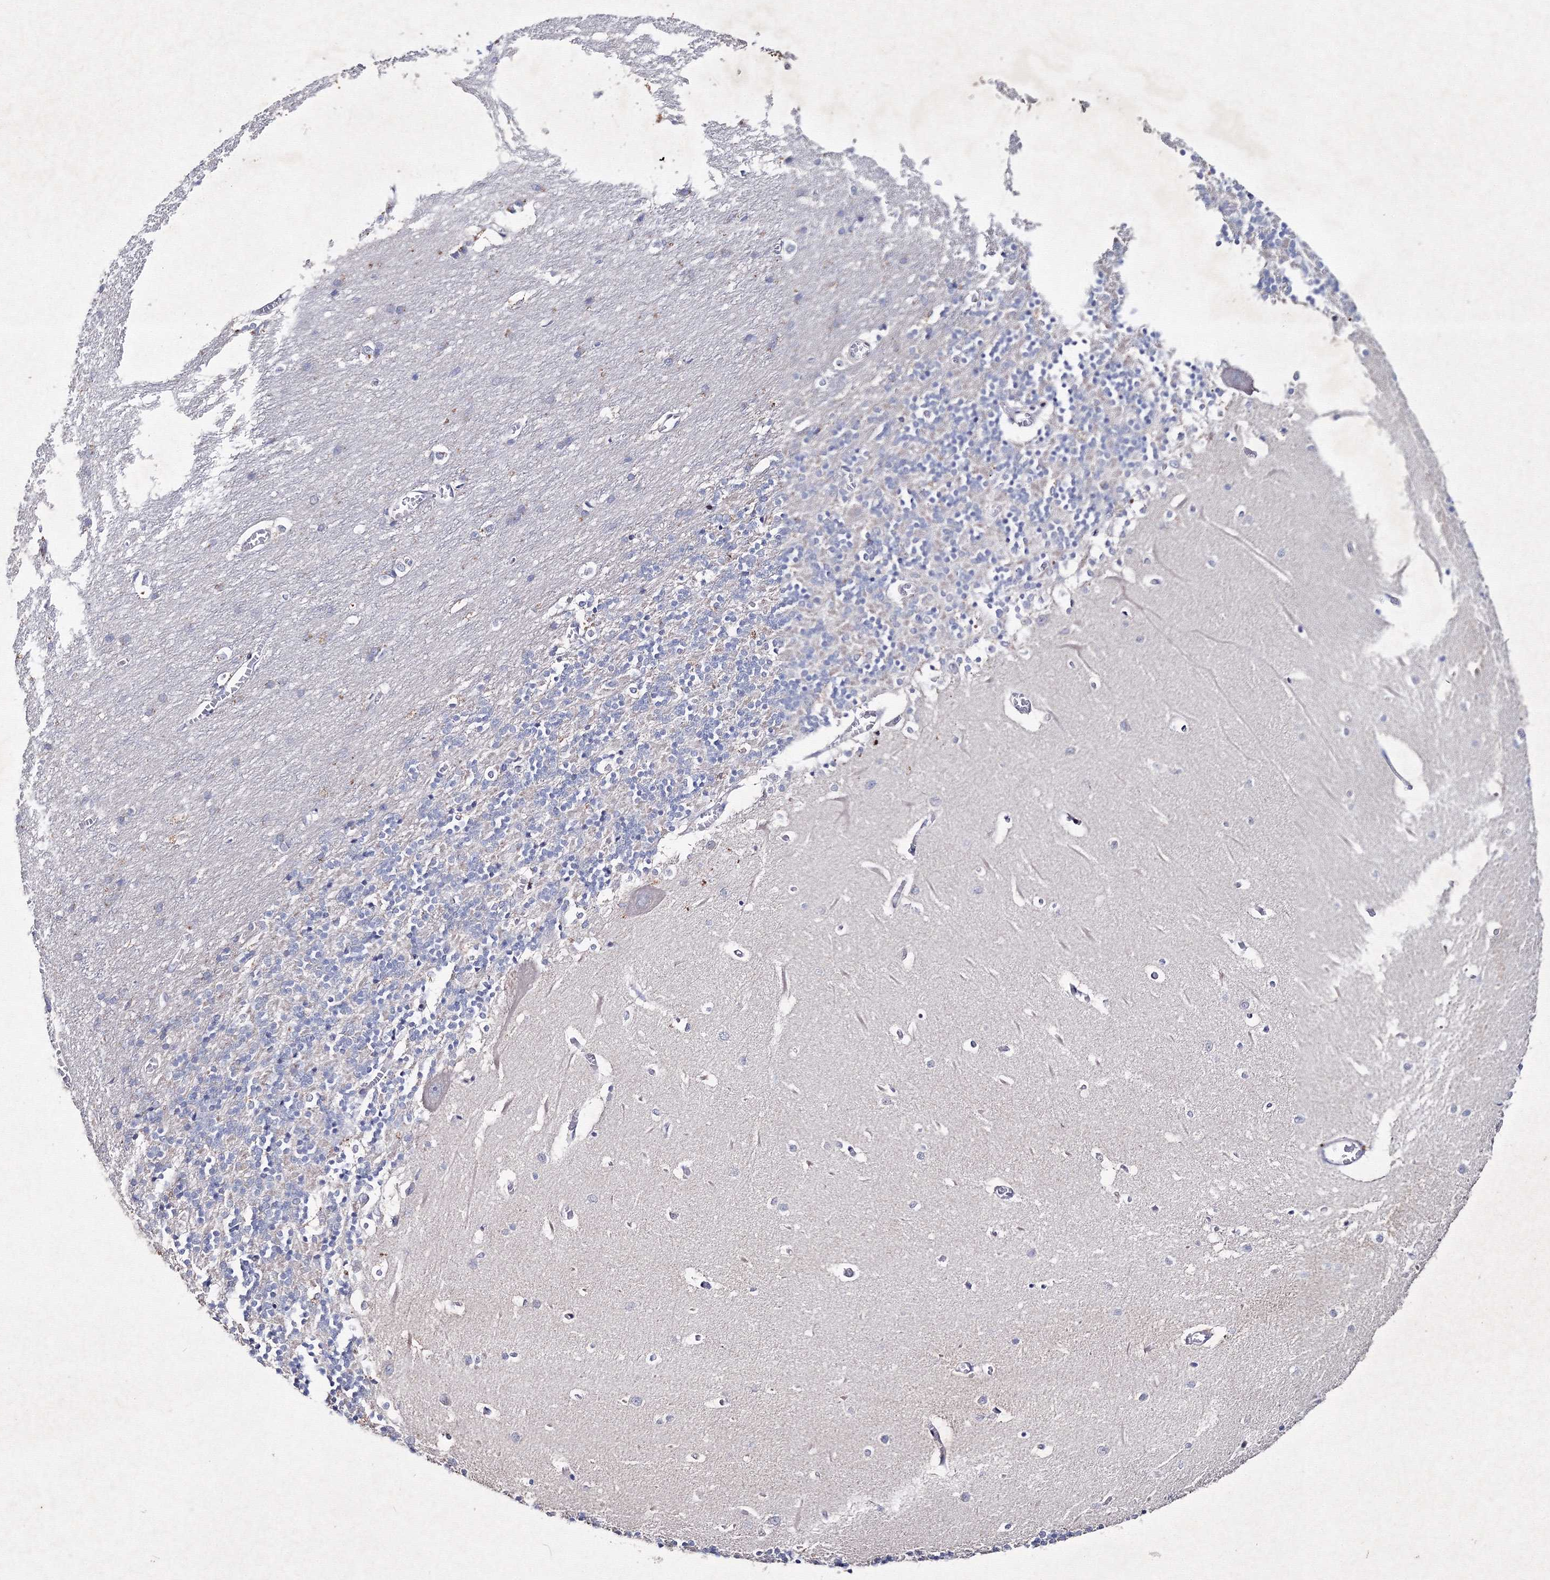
{"staining": {"intensity": "weak", "quantity": "<25%", "location": "cytoplasmic/membranous"}, "tissue": "cerebellum", "cell_type": "Cells in granular layer", "image_type": "normal", "snomed": [{"axis": "morphology", "description": "Normal tissue, NOS"}, {"axis": "topography", "description": "Cerebellum"}], "caption": "A photomicrograph of cerebellum stained for a protein demonstrates no brown staining in cells in granular layer. (DAB IHC with hematoxylin counter stain).", "gene": "SMIM29", "patient": {"sex": "male", "age": 37}}